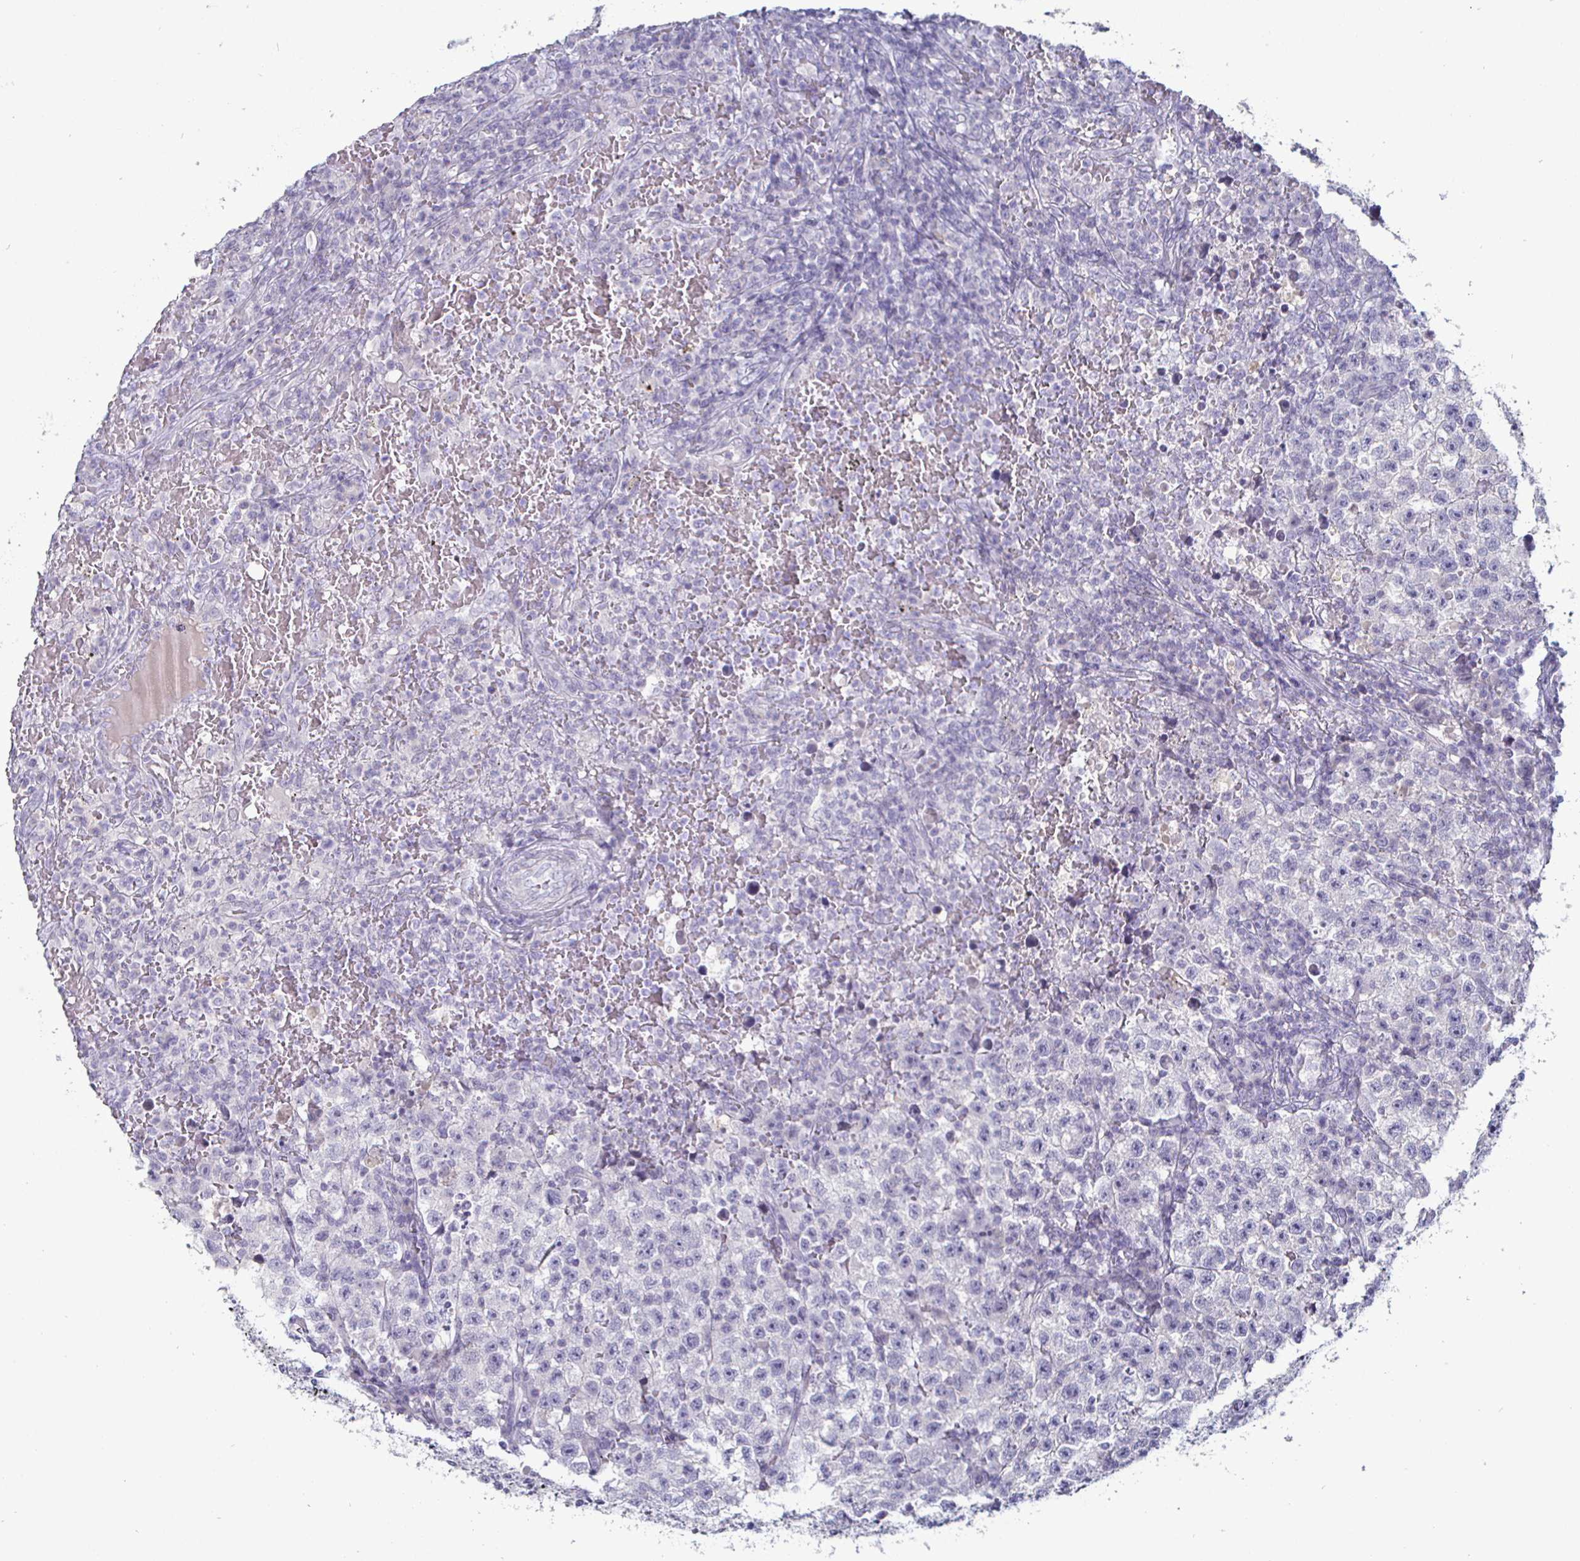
{"staining": {"intensity": "negative", "quantity": "none", "location": "none"}, "tissue": "testis cancer", "cell_type": "Tumor cells", "image_type": "cancer", "snomed": [{"axis": "morphology", "description": "Seminoma, NOS"}, {"axis": "topography", "description": "Testis"}], "caption": "Tumor cells show no significant protein staining in testis cancer.", "gene": "ENPP1", "patient": {"sex": "male", "age": 22}}